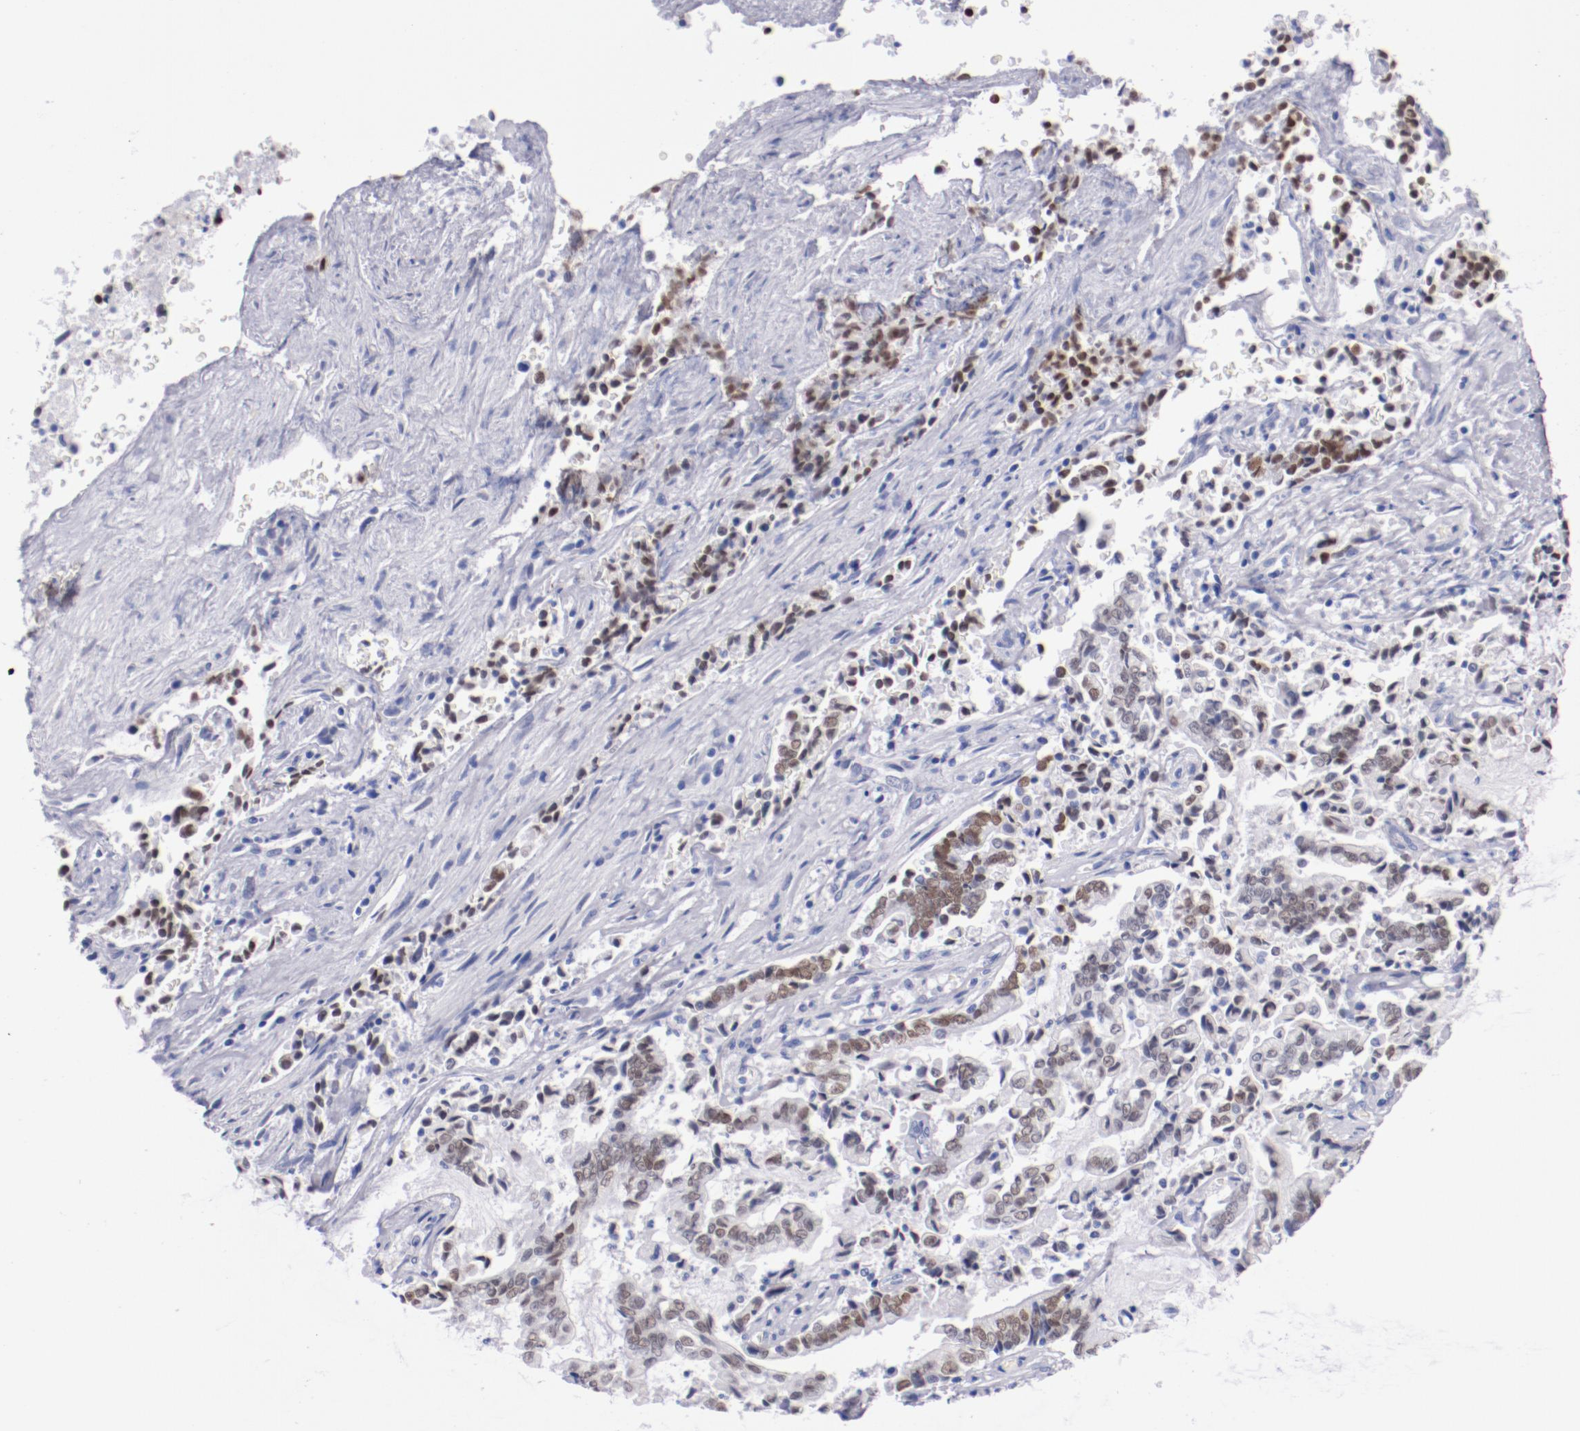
{"staining": {"intensity": "moderate", "quantity": ">75%", "location": "nuclear"}, "tissue": "liver cancer", "cell_type": "Tumor cells", "image_type": "cancer", "snomed": [{"axis": "morphology", "description": "Cholangiocarcinoma"}, {"axis": "topography", "description": "Liver"}], "caption": "Liver cholangiocarcinoma stained for a protein exhibits moderate nuclear positivity in tumor cells.", "gene": "HNF1B", "patient": {"sex": "male", "age": 57}}